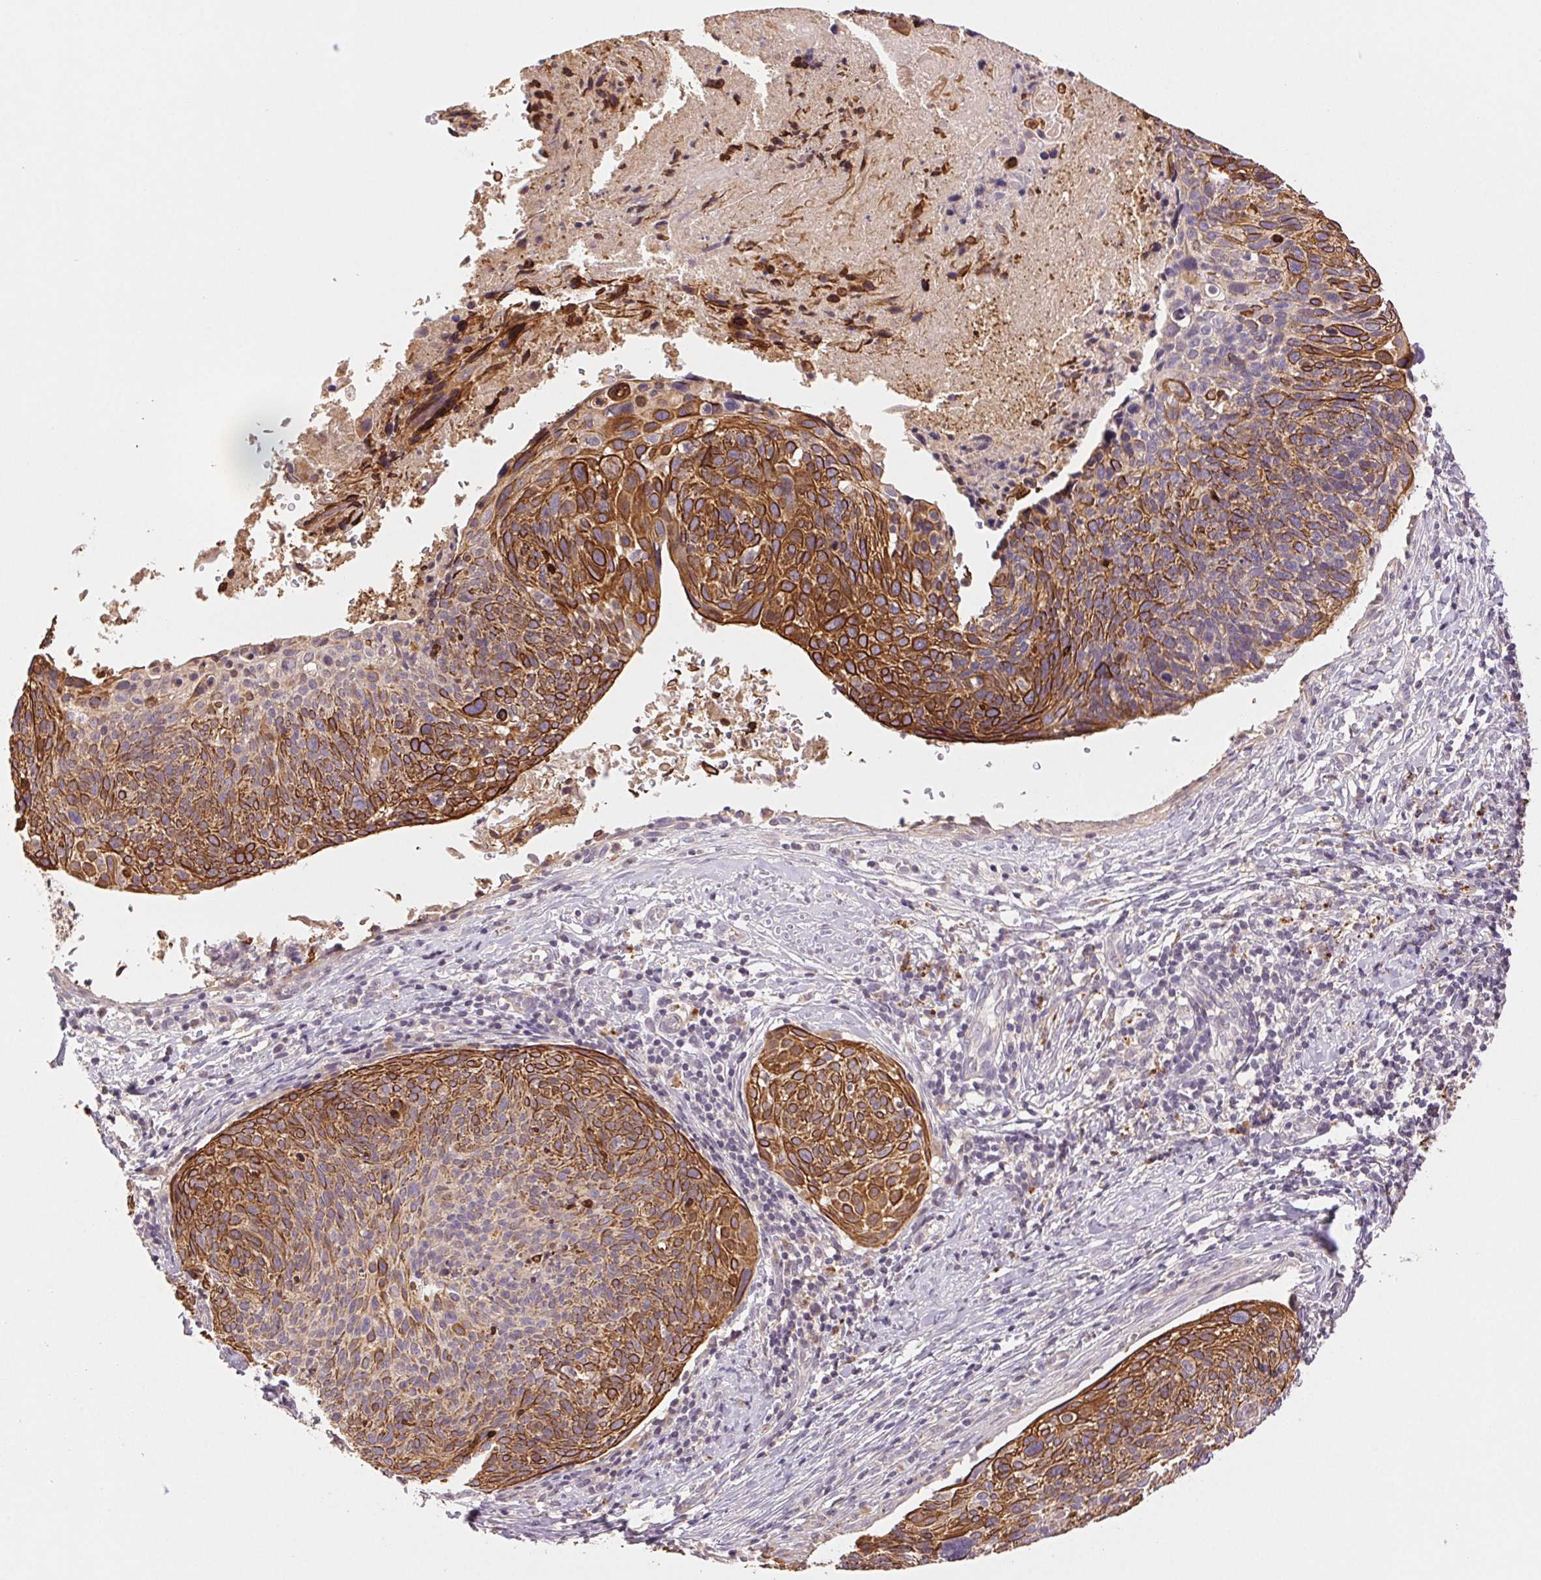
{"staining": {"intensity": "strong", "quantity": "25%-75%", "location": "cytoplasmic/membranous"}, "tissue": "cervical cancer", "cell_type": "Tumor cells", "image_type": "cancer", "snomed": [{"axis": "morphology", "description": "Squamous cell carcinoma, NOS"}, {"axis": "topography", "description": "Cervix"}], "caption": "Immunohistochemical staining of human cervical cancer (squamous cell carcinoma) shows strong cytoplasmic/membranous protein staining in about 25%-75% of tumor cells.", "gene": "TMEM253", "patient": {"sex": "female", "age": 49}}